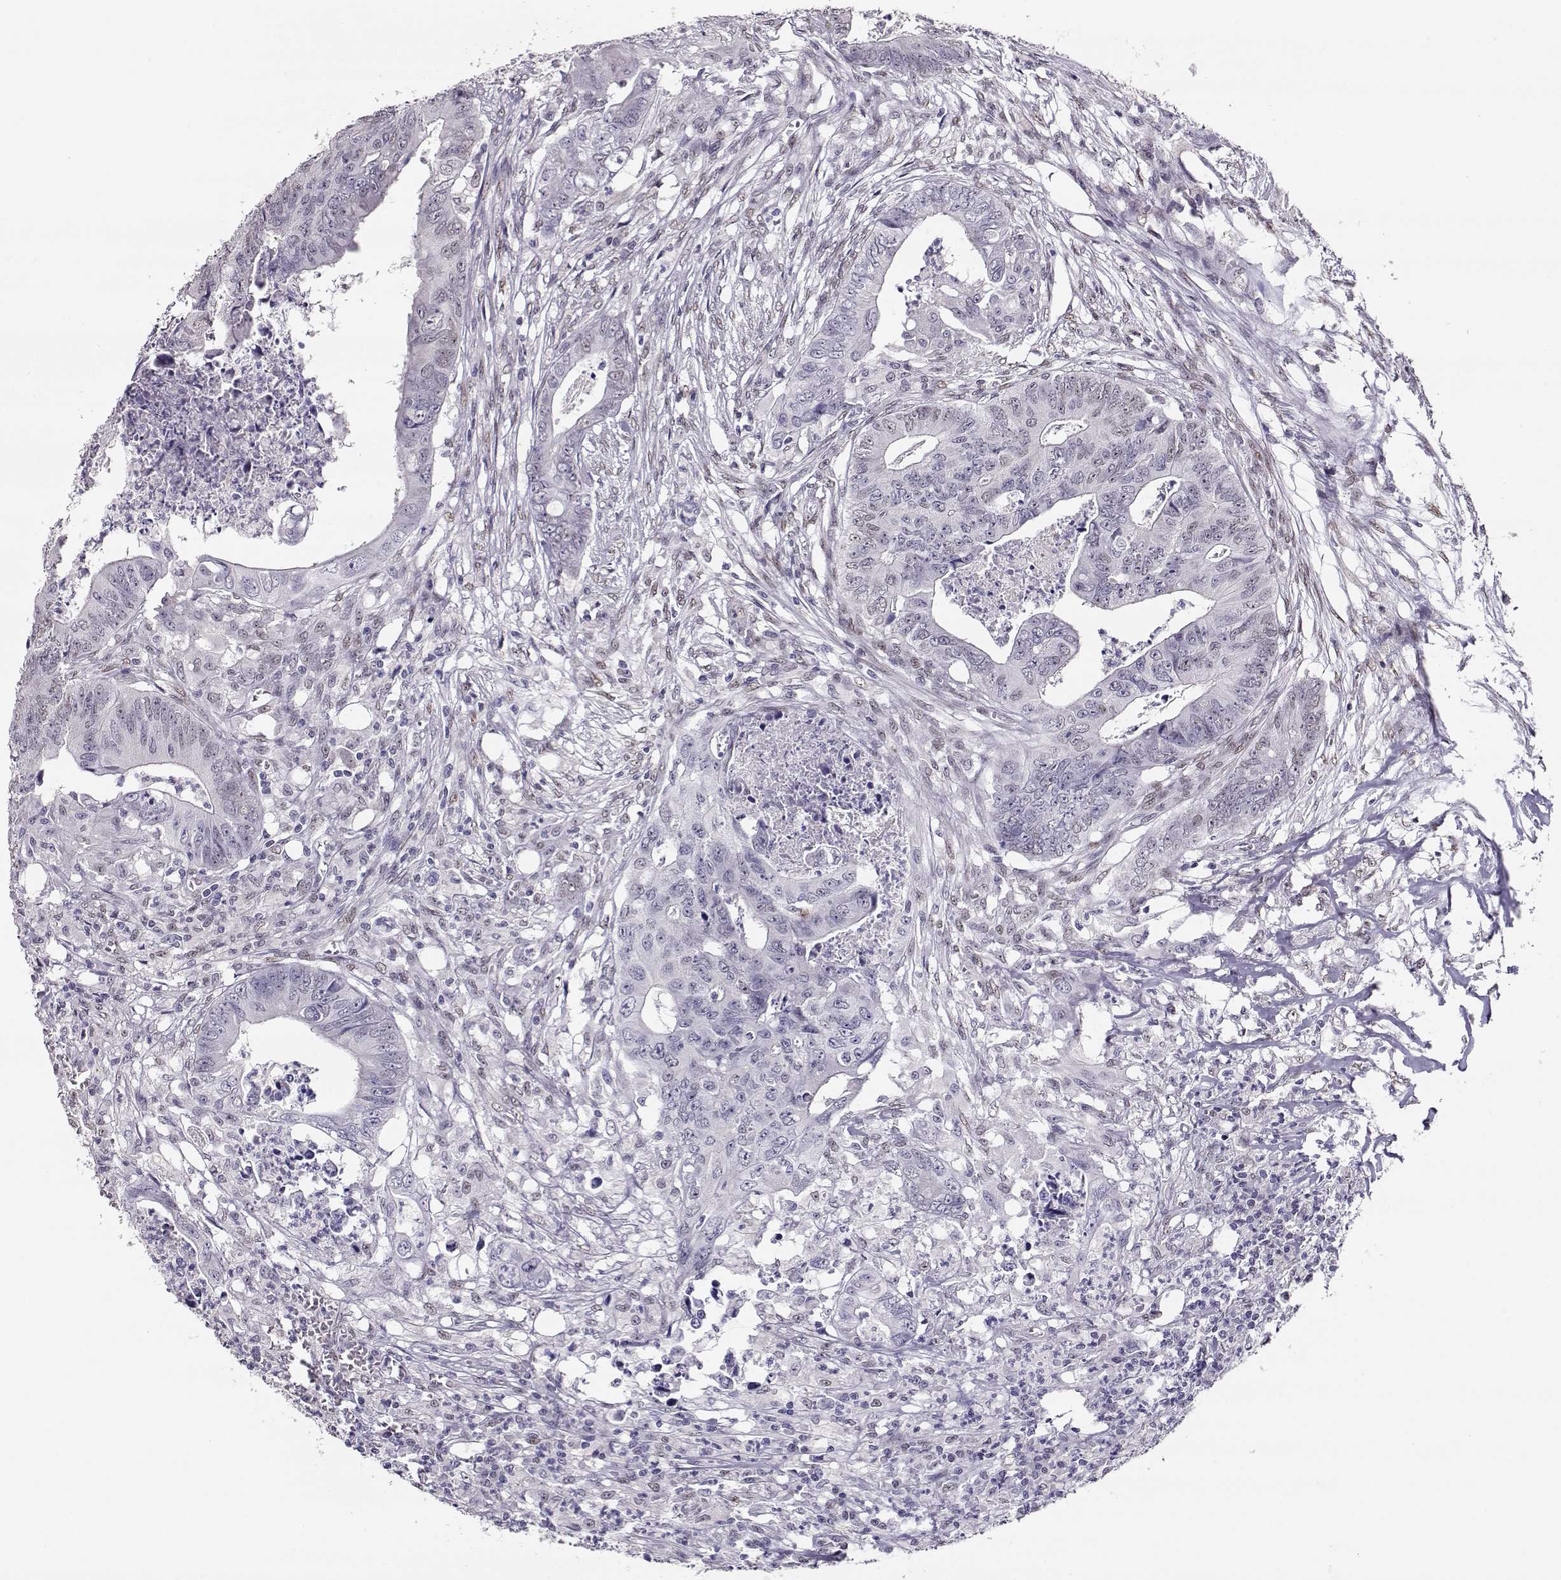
{"staining": {"intensity": "negative", "quantity": "none", "location": "none"}, "tissue": "colorectal cancer", "cell_type": "Tumor cells", "image_type": "cancer", "snomed": [{"axis": "morphology", "description": "Adenocarcinoma, NOS"}, {"axis": "topography", "description": "Colon"}], "caption": "Immunohistochemistry (IHC) image of neoplastic tissue: human colorectal cancer stained with DAB (3,3'-diaminobenzidine) shows no significant protein staining in tumor cells.", "gene": "POLI", "patient": {"sex": "male", "age": 84}}